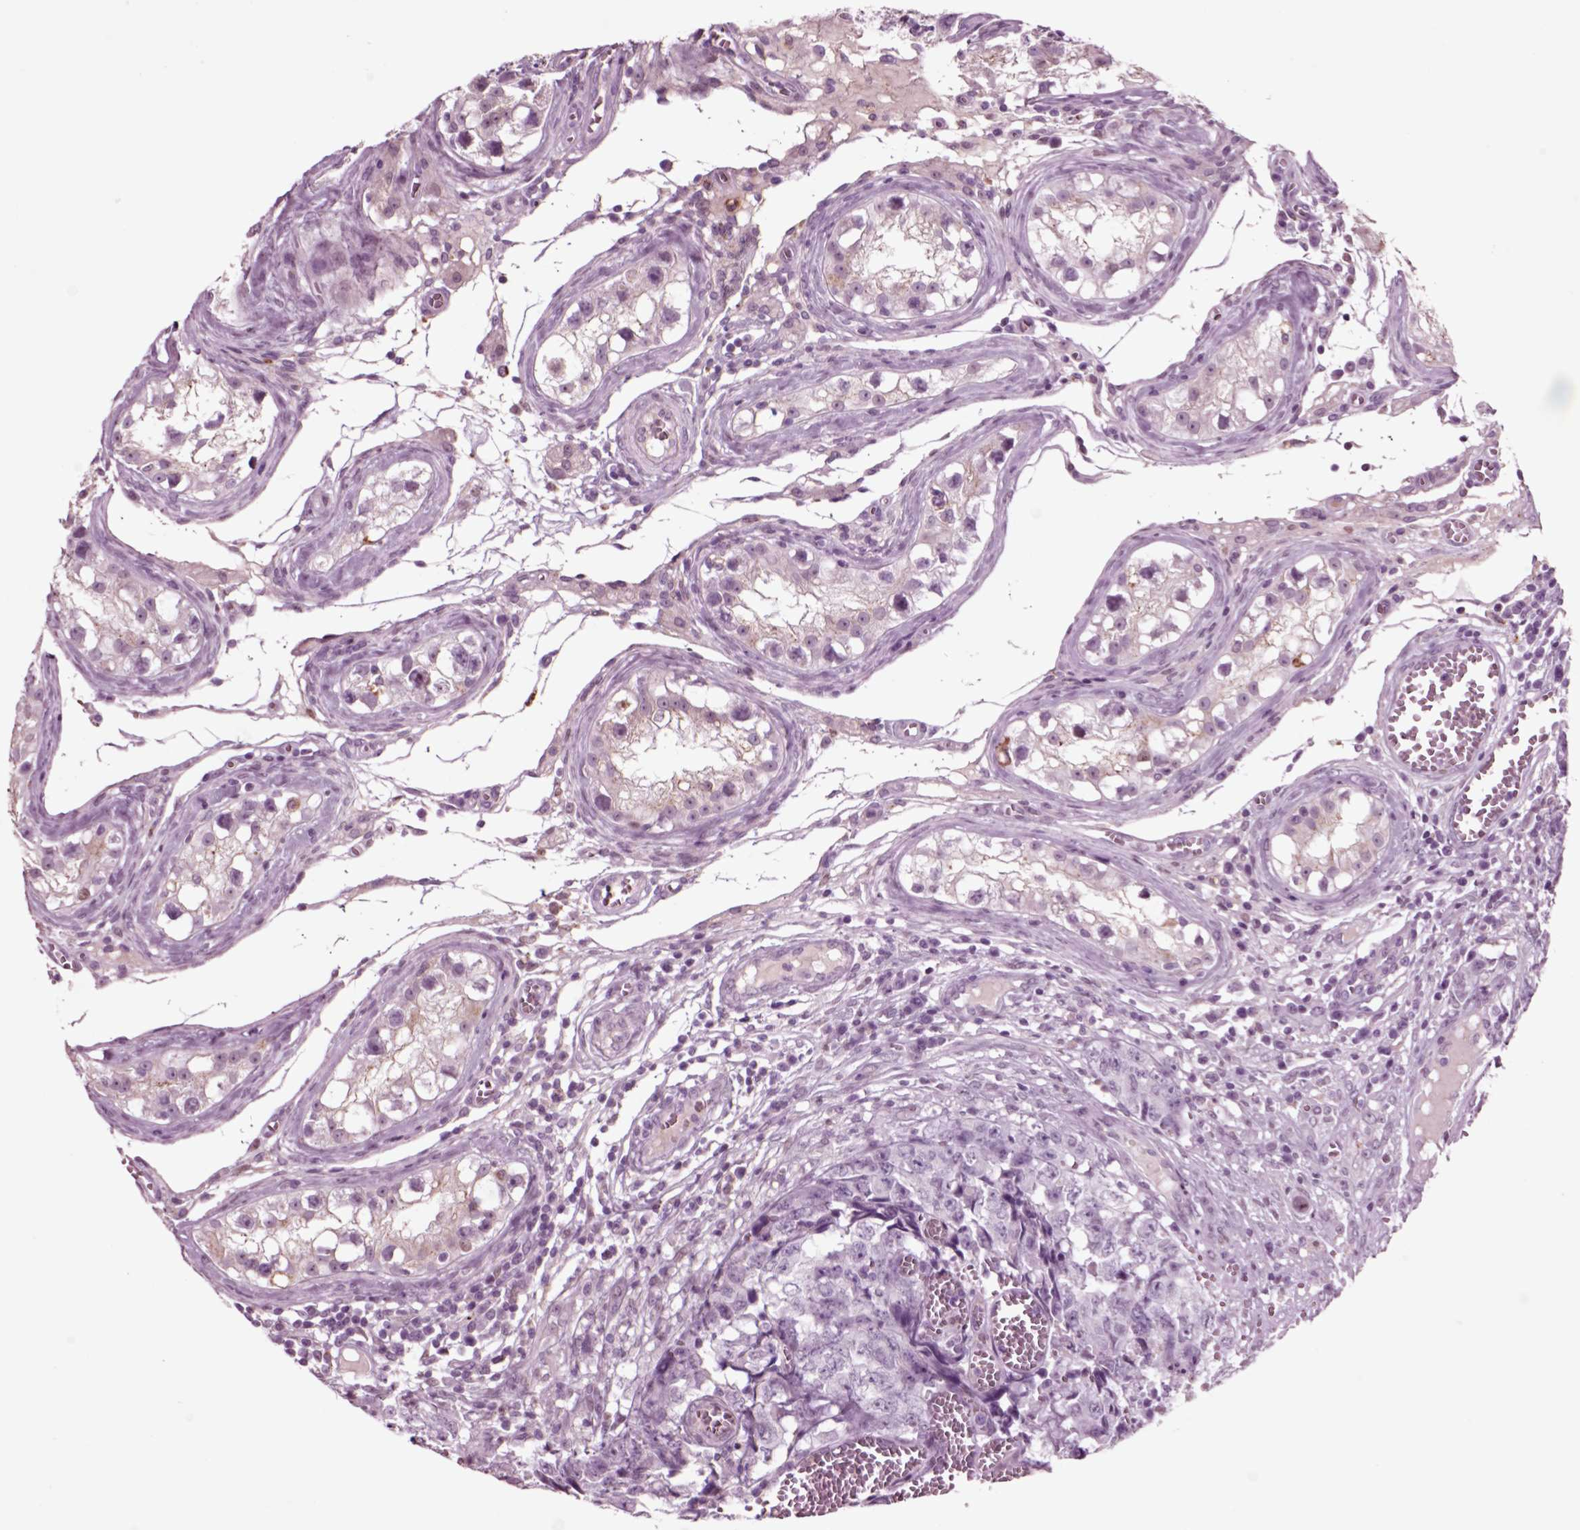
{"staining": {"intensity": "negative", "quantity": "none", "location": "none"}, "tissue": "testis cancer", "cell_type": "Tumor cells", "image_type": "cancer", "snomed": [{"axis": "morphology", "description": "Carcinoma, Embryonal, NOS"}, {"axis": "topography", "description": "Testis"}], "caption": "High magnification brightfield microscopy of testis embryonal carcinoma stained with DAB (3,3'-diaminobenzidine) (brown) and counterstained with hematoxylin (blue): tumor cells show no significant staining.", "gene": "CHGB", "patient": {"sex": "male", "age": 23}}